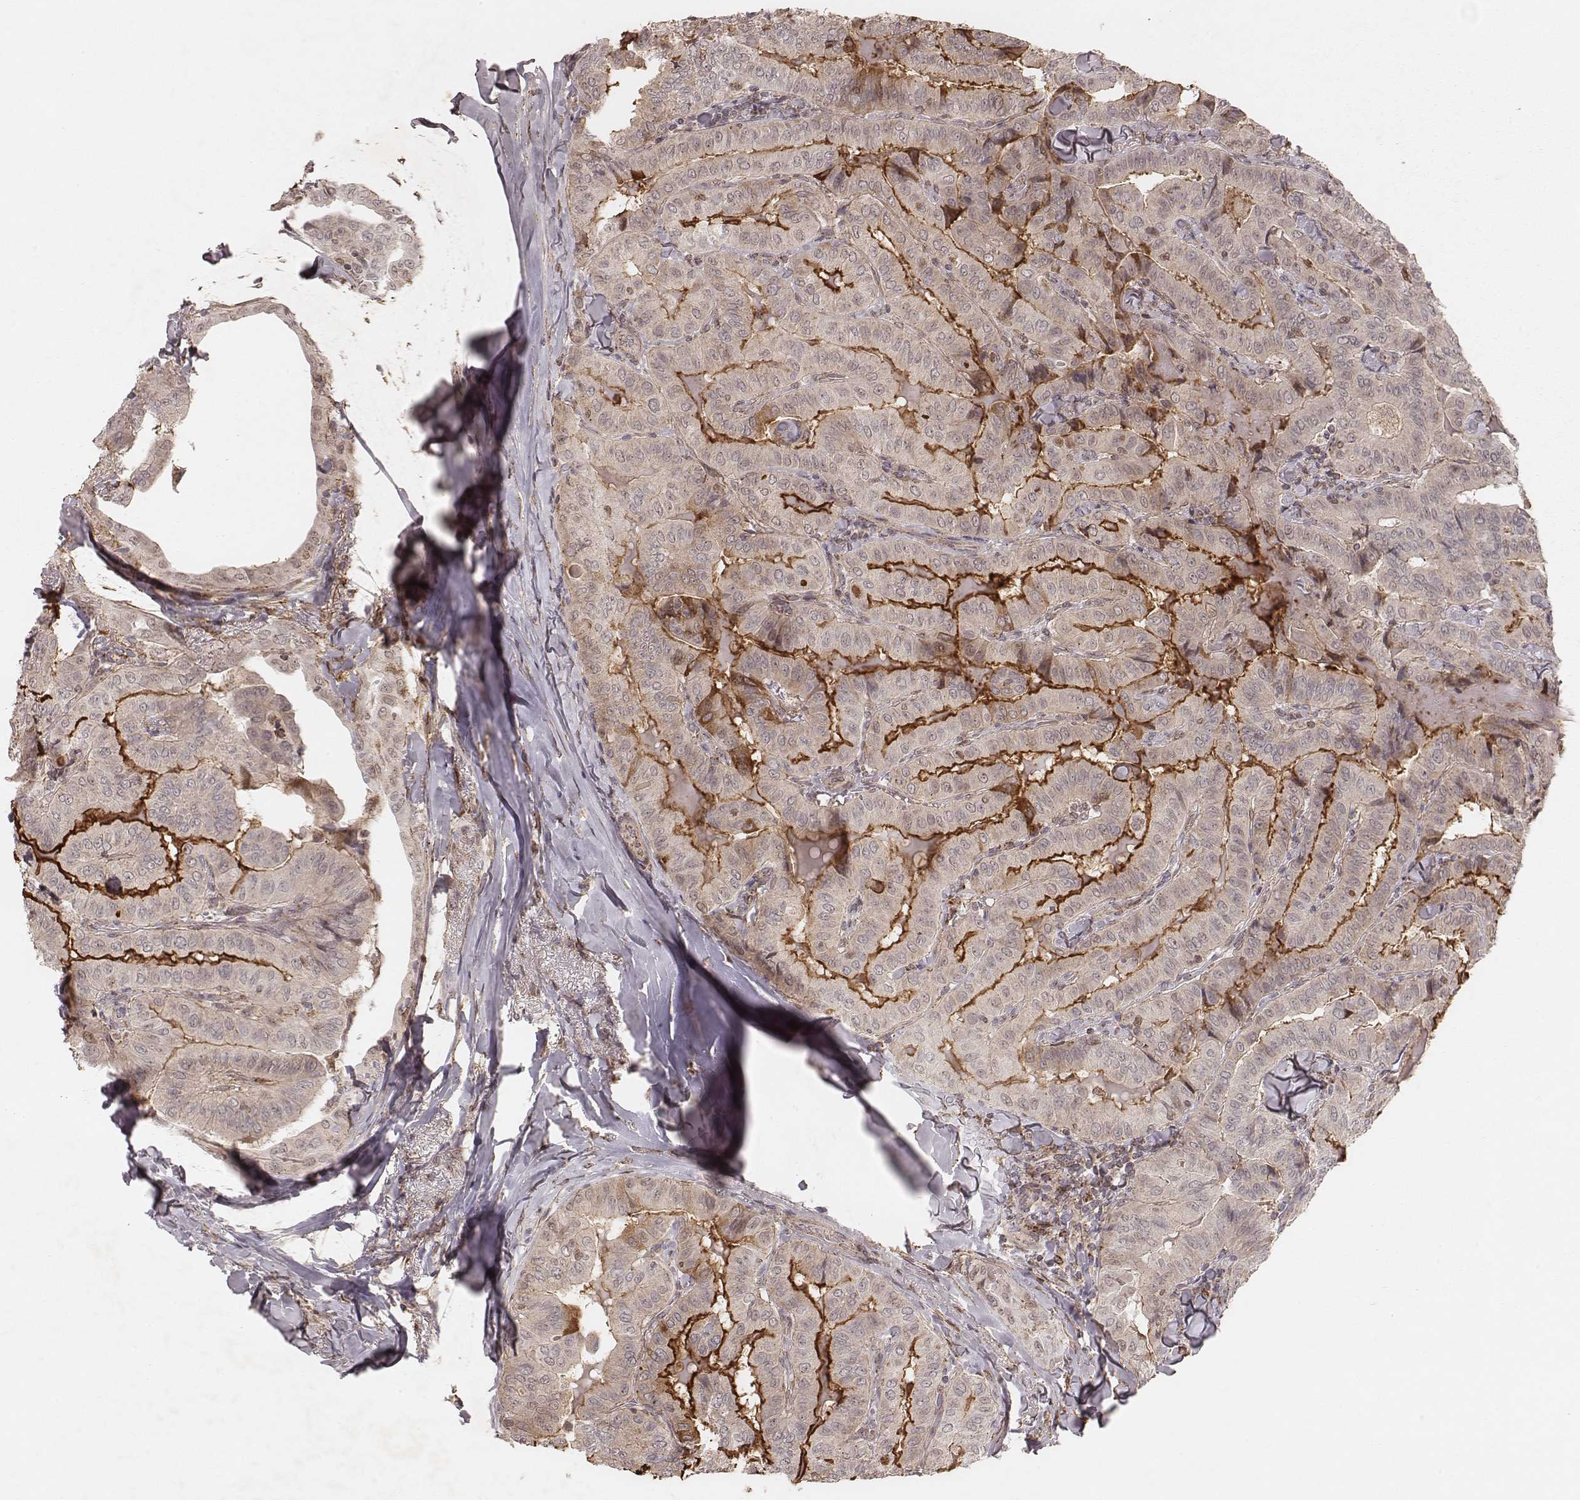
{"staining": {"intensity": "weak", "quantity": "<25%", "location": "cytoplasmic/membranous"}, "tissue": "thyroid cancer", "cell_type": "Tumor cells", "image_type": "cancer", "snomed": [{"axis": "morphology", "description": "Papillary adenocarcinoma, NOS"}, {"axis": "topography", "description": "Thyroid gland"}], "caption": "Photomicrograph shows no significant protein positivity in tumor cells of papillary adenocarcinoma (thyroid).", "gene": "NDUFA7", "patient": {"sex": "female", "age": 68}}